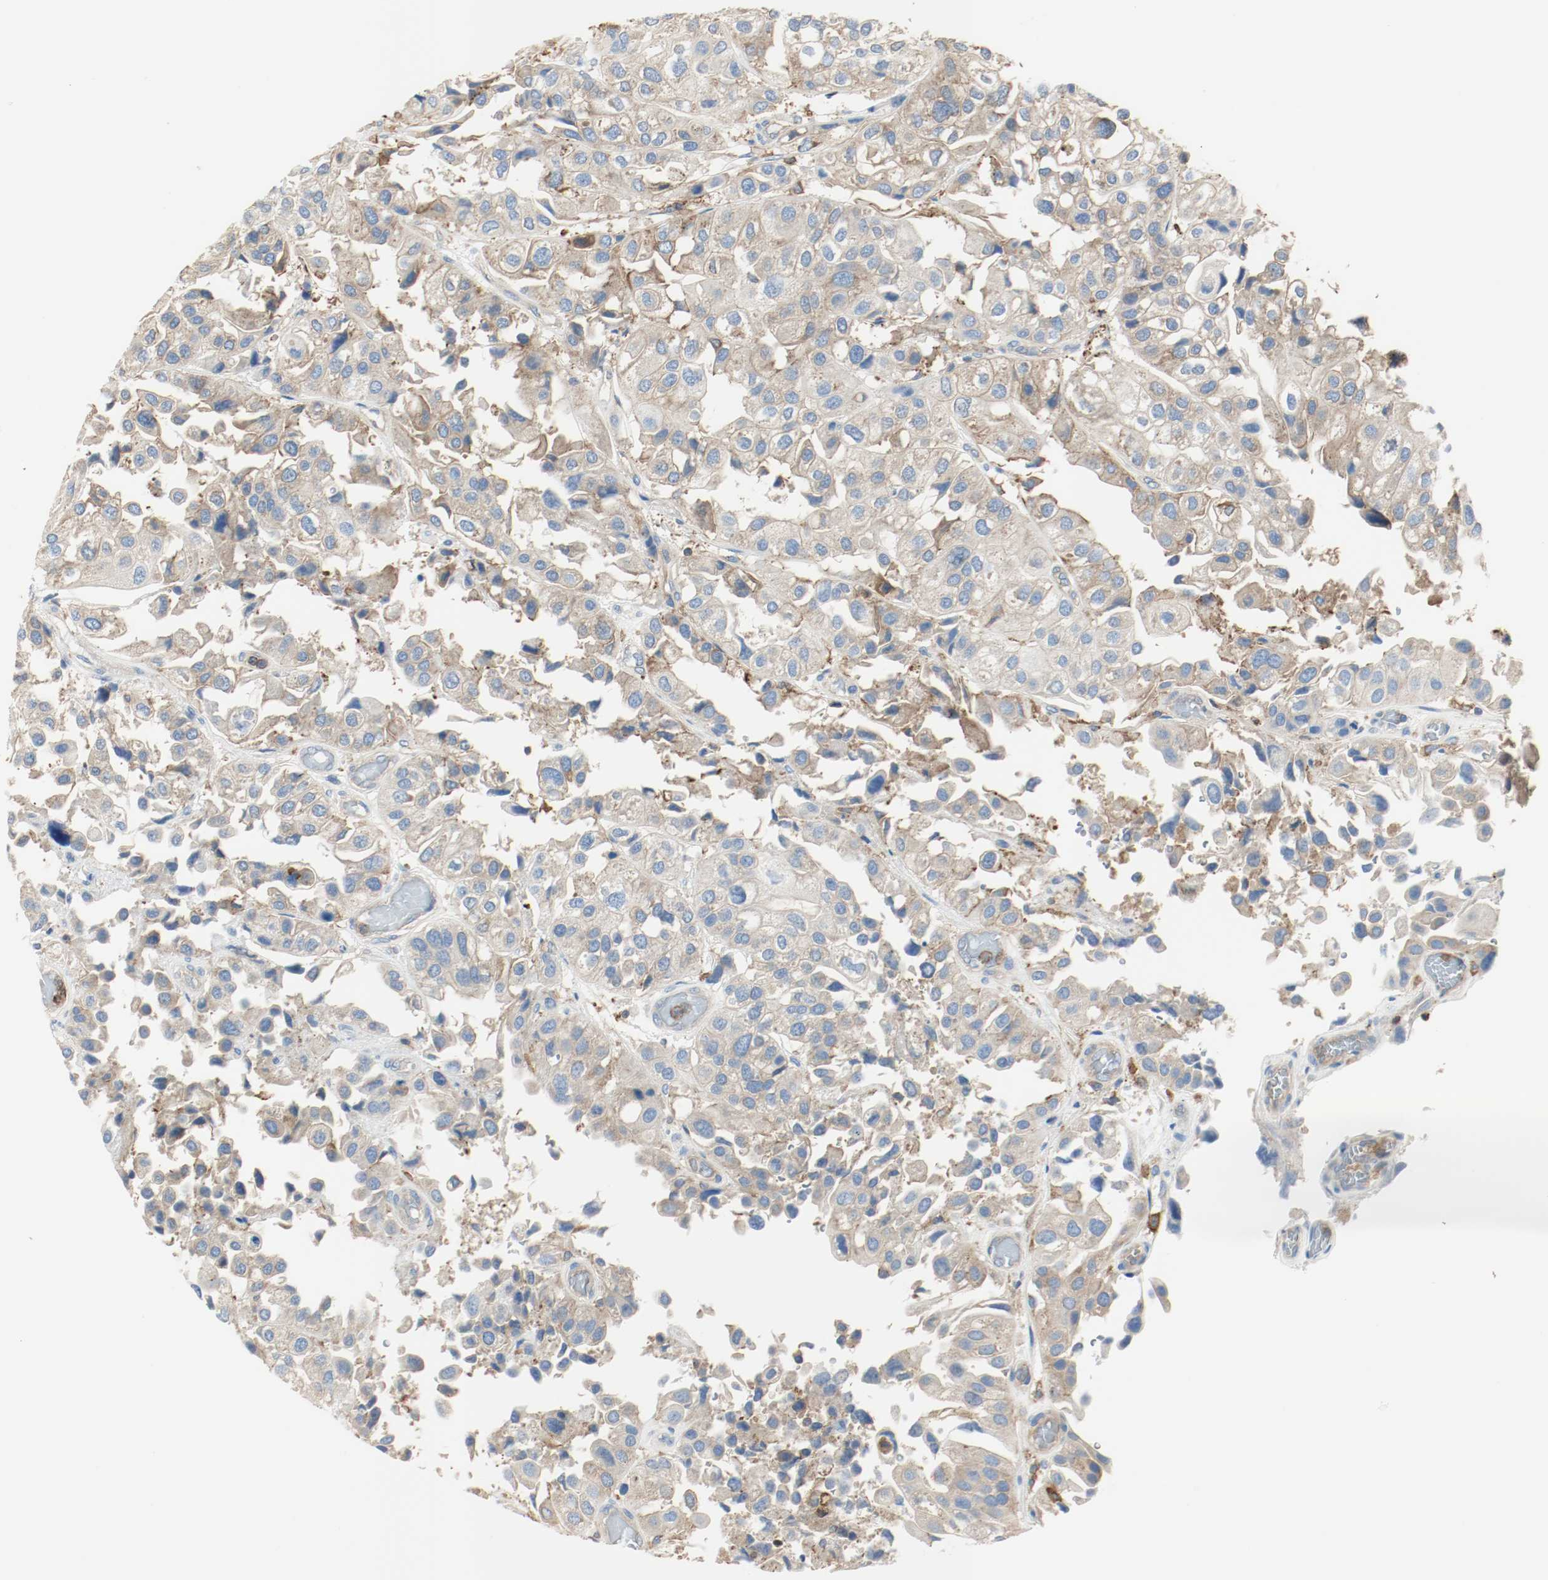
{"staining": {"intensity": "weak", "quantity": ">75%", "location": "cytoplasmic/membranous"}, "tissue": "urothelial cancer", "cell_type": "Tumor cells", "image_type": "cancer", "snomed": [{"axis": "morphology", "description": "Urothelial carcinoma, High grade"}, {"axis": "topography", "description": "Urinary bladder"}], "caption": "Urothelial carcinoma (high-grade) stained for a protein (brown) shows weak cytoplasmic/membranous positive positivity in about >75% of tumor cells.", "gene": "ARPC1B", "patient": {"sex": "female", "age": 64}}